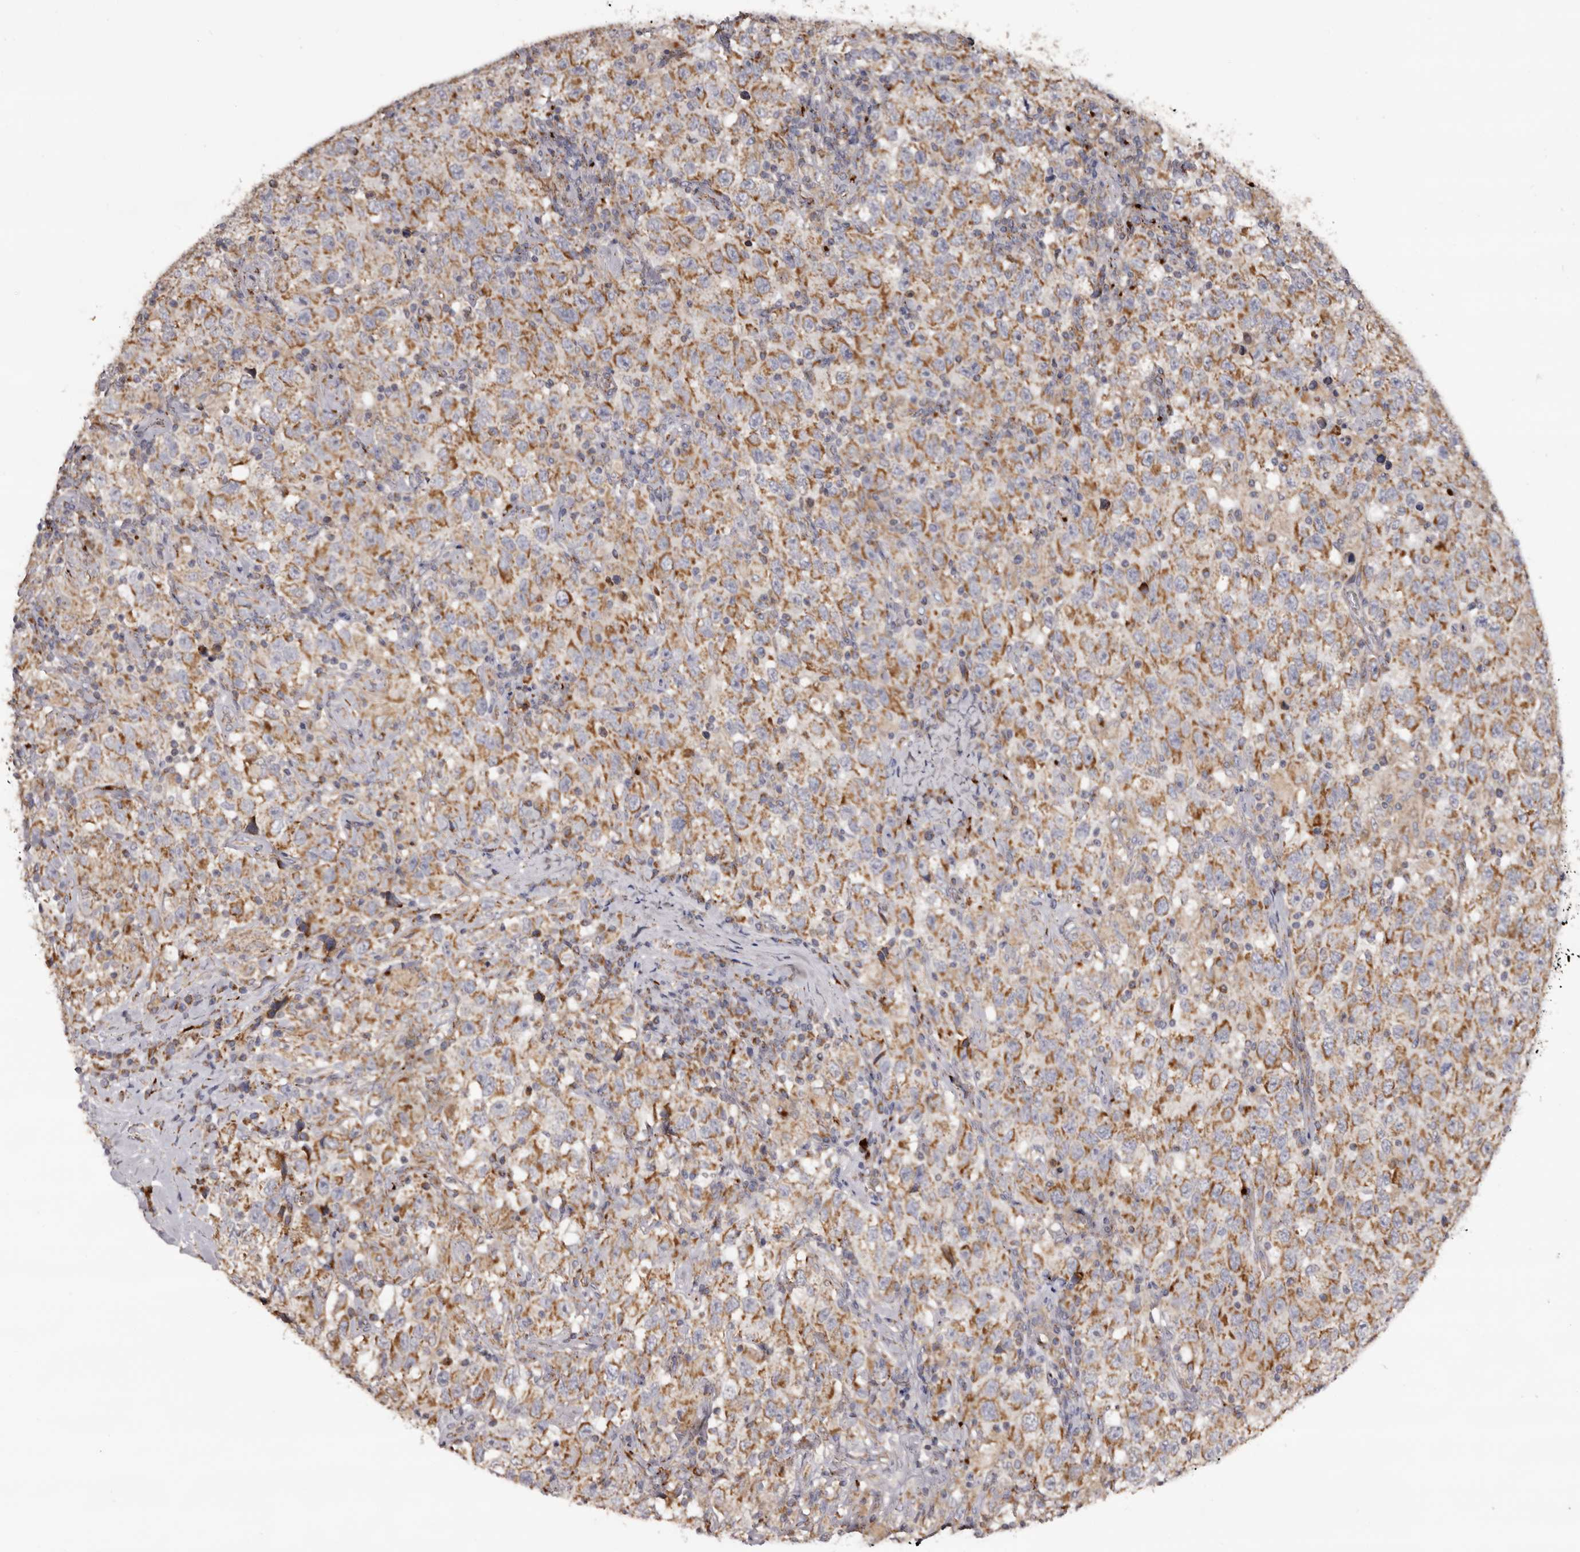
{"staining": {"intensity": "moderate", "quantity": ">75%", "location": "cytoplasmic/membranous"}, "tissue": "testis cancer", "cell_type": "Tumor cells", "image_type": "cancer", "snomed": [{"axis": "morphology", "description": "Seminoma, NOS"}, {"axis": "topography", "description": "Testis"}], "caption": "Moderate cytoplasmic/membranous staining for a protein is seen in approximately >75% of tumor cells of testis seminoma using IHC.", "gene": "MECR", "patient": {"sex": "male", "age": 41}}